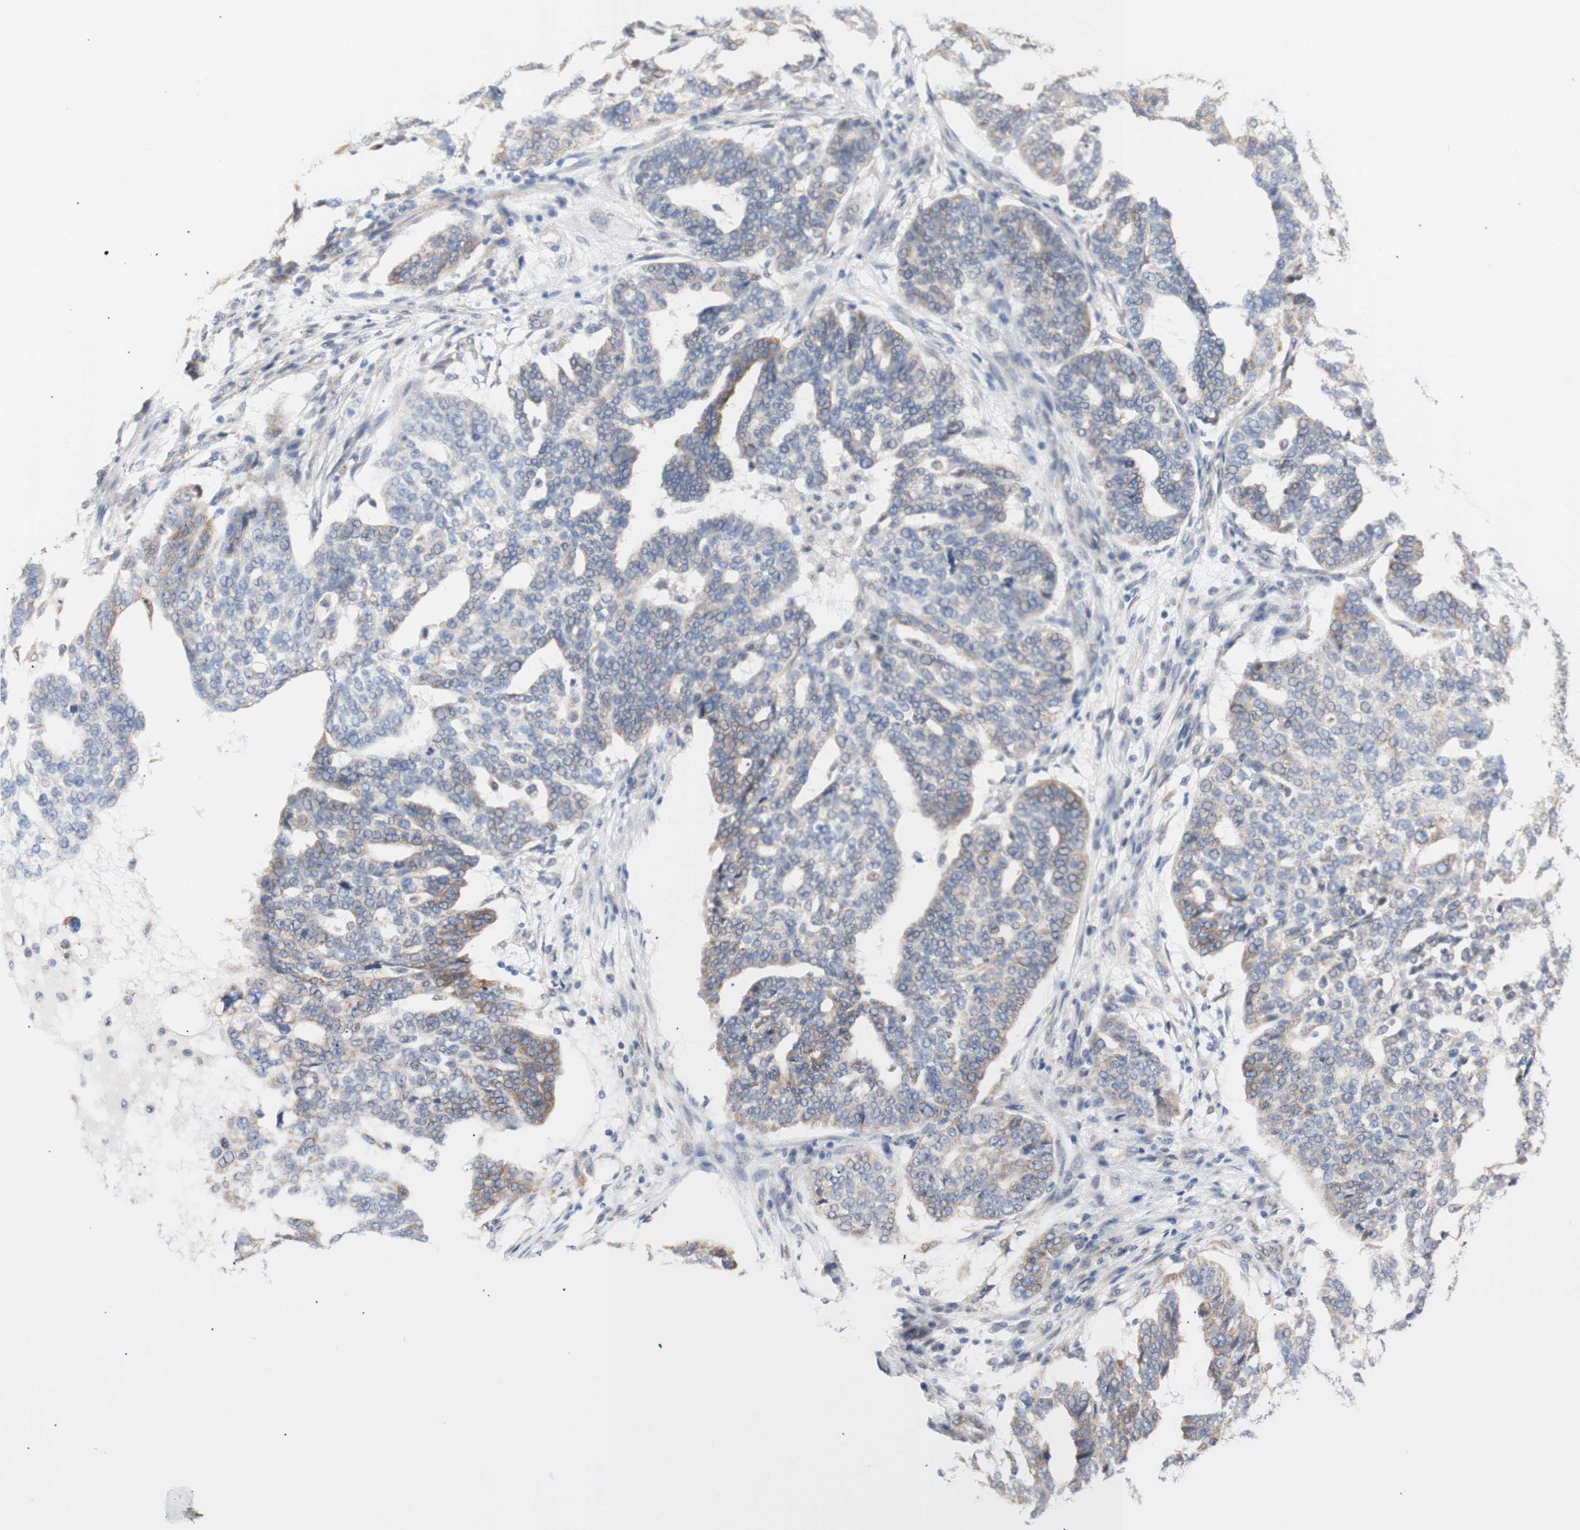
{"staining": {"intensity": "weak", "quantity": "<25%", "location": "cytoplasmic/membranous"}, "tissue": "ovarian cancer", "cell_type": "Tumor cells", "image_type": "cancer", "snomed": [{"axis": "morphology", "description": "Cystadenocarcinoma, serous, NOS"}, {"axis": "topography", "description": "Ovary"}], "caption": "There is no significant expression in tumor cells of ovarian cancer (serous cystadenocarcinoma). The staining was performed using DAB (3,3'-diaminobenzidine) to visualize the protein expression in brown, while the nuclei were stained in blue with hematoxylin (Magnification: 20x).", "gene": "ERLIN1", "patient": {"sex": "female", "age": 59}}